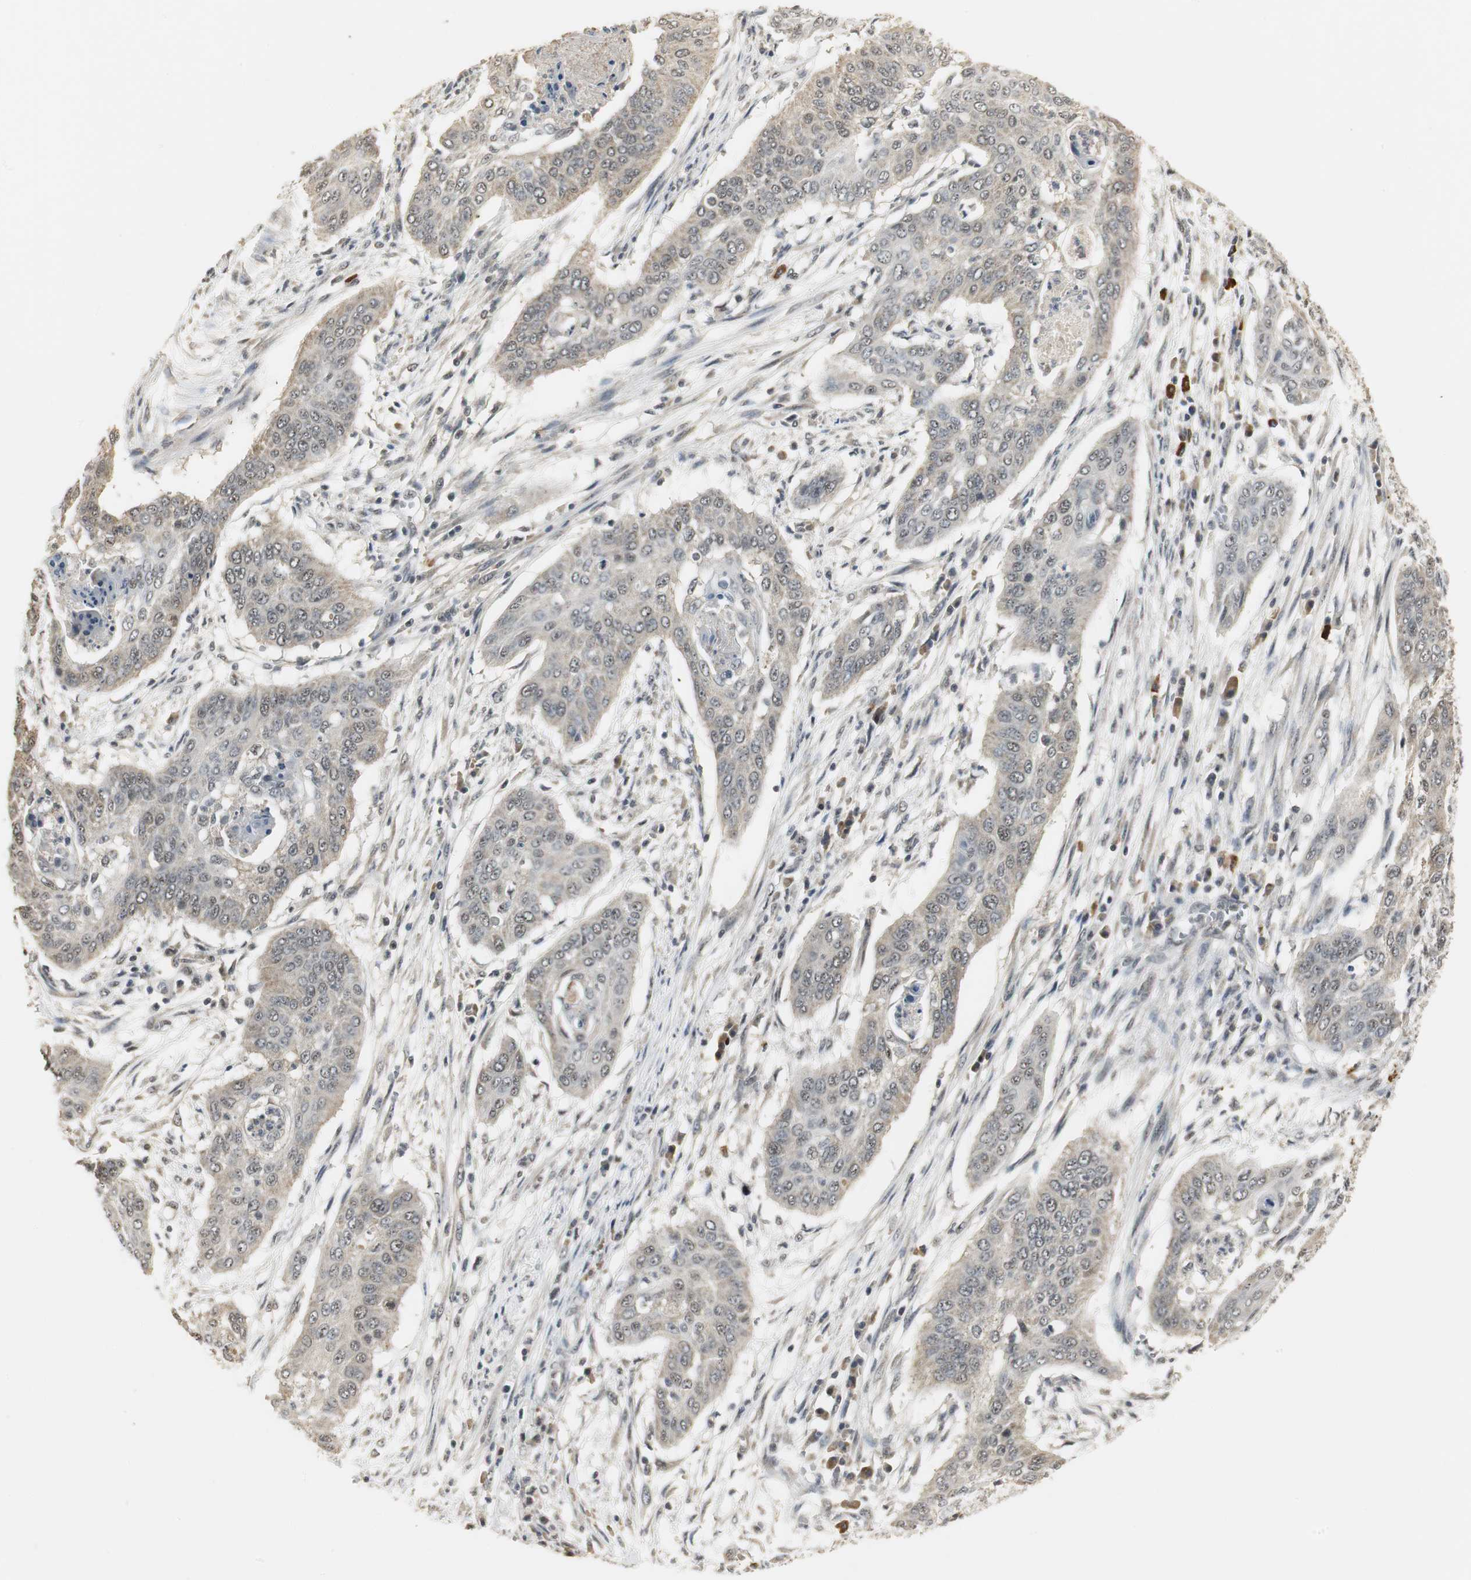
{"staining": {"intensity": "negative", "quantity": "none", "location": "none"}, "tissue": "cervical cancer", "cell_type": "Tumor cells", "image_type": "cancer", "snomed": [{"axis": "morphology", "description": "Squamous cell carcinoma, NOS"}, {"axis": "topography", "description": "Cervix"}], "caption": "Tumor cells are negative for protein expression in human squamous cell carcinoma (cervical).", "gene": "ELOA", "patient": {"sex": "female", "age": 39}}